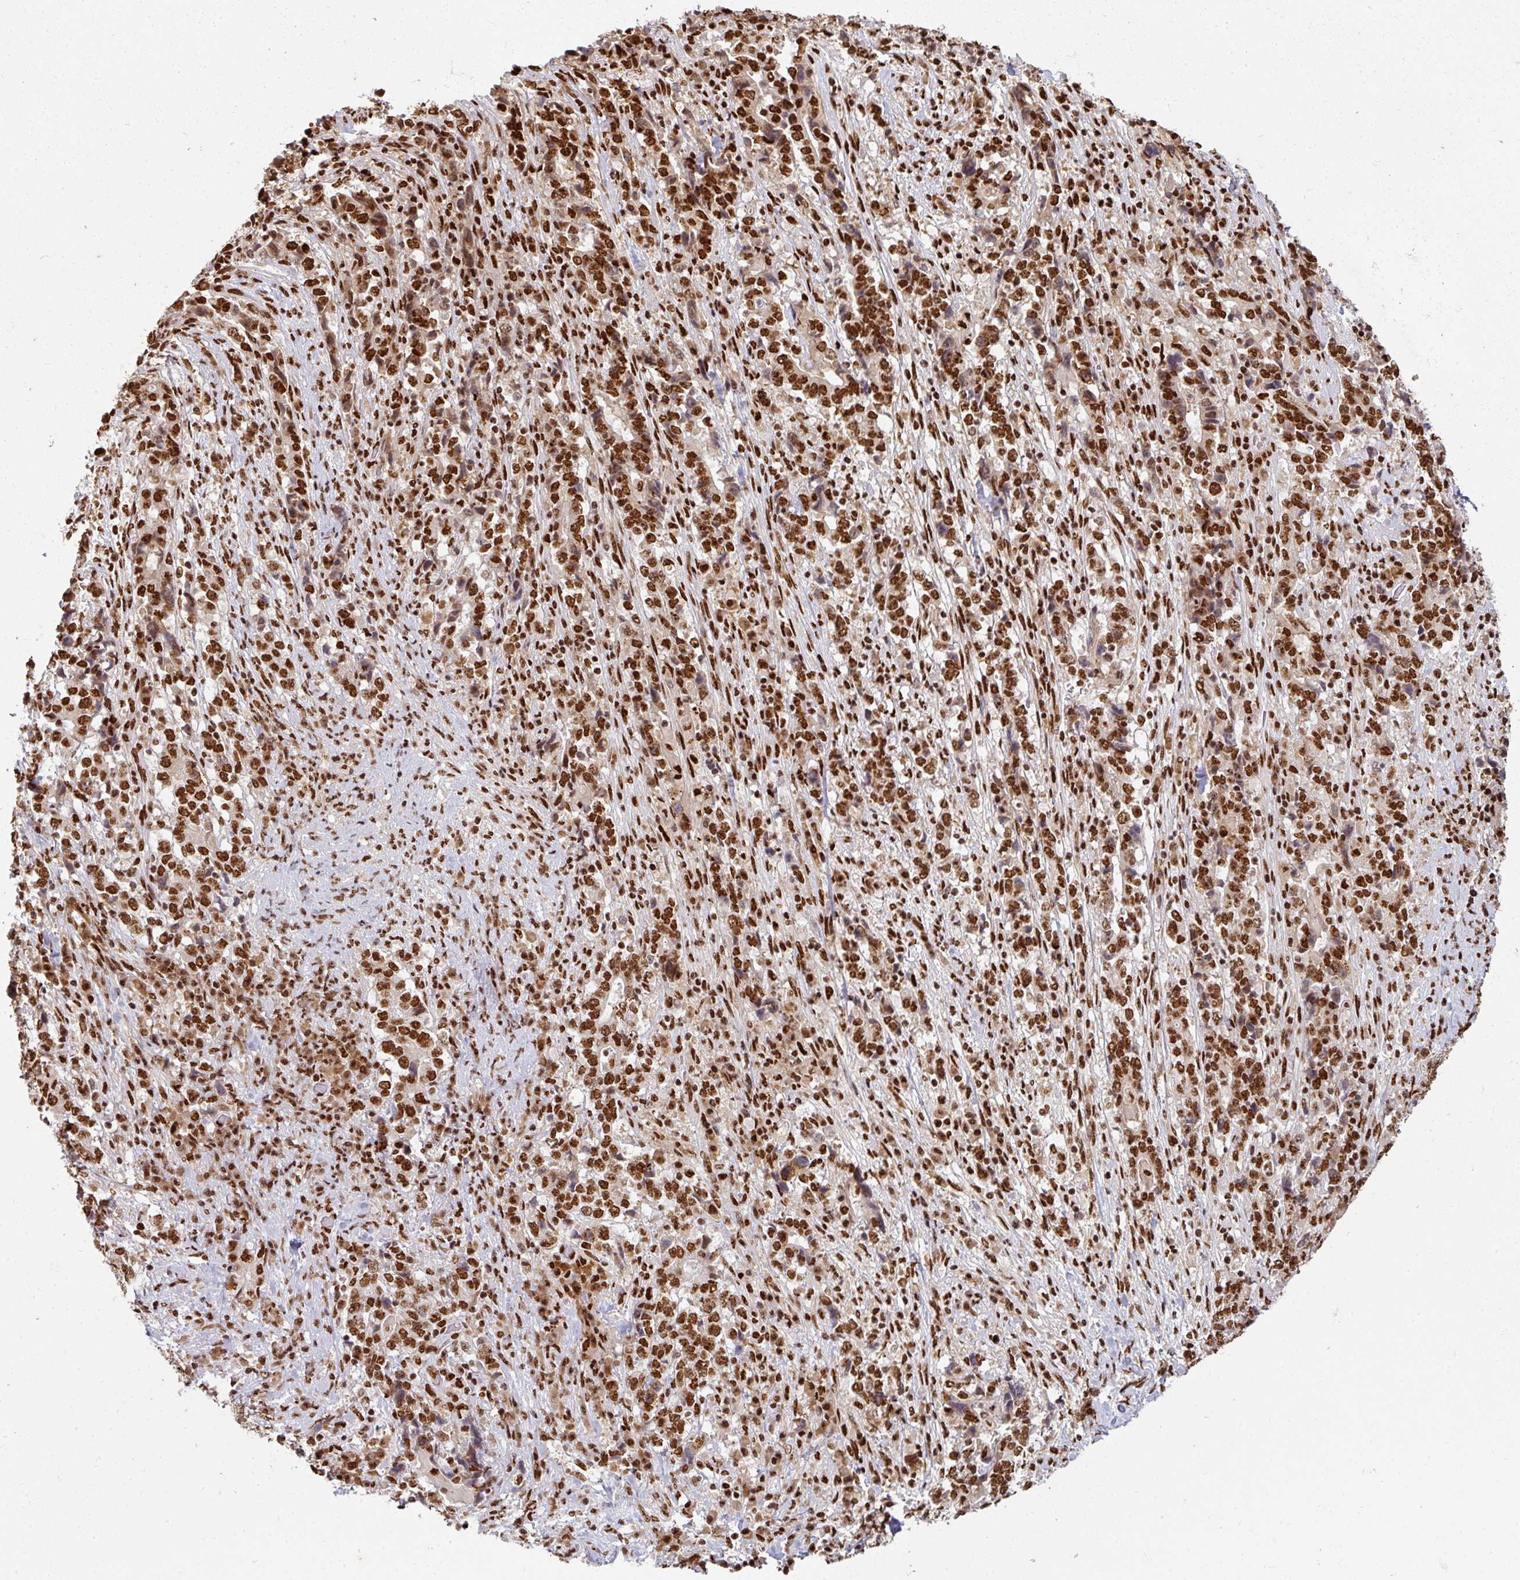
{"staining": {"intensity": "strong", "quantity": ">75%", "location": "nuclear"}, "tissue": "stomach cancer", "cell_type": "Tumor cells", "image_type": "cancer", "snomed": [{"axis": "morphology", "description": "Normal tissue, NOS"}, {"axis": "morphology", "description": "Adenocarcinoma, NOS"}, {"axis": "topography", "description": "Stomach, upper"}, {"axis": "topography", "description": "Stomach"}], "caption": "Immunohistochemistry of human adenocarcinoma (stomach) exhibits high levels of strong nuclear expression in approximately >75% of tumor cells.", "gene": "SIK3", "patient": {"sex": "male", "age": 59}}